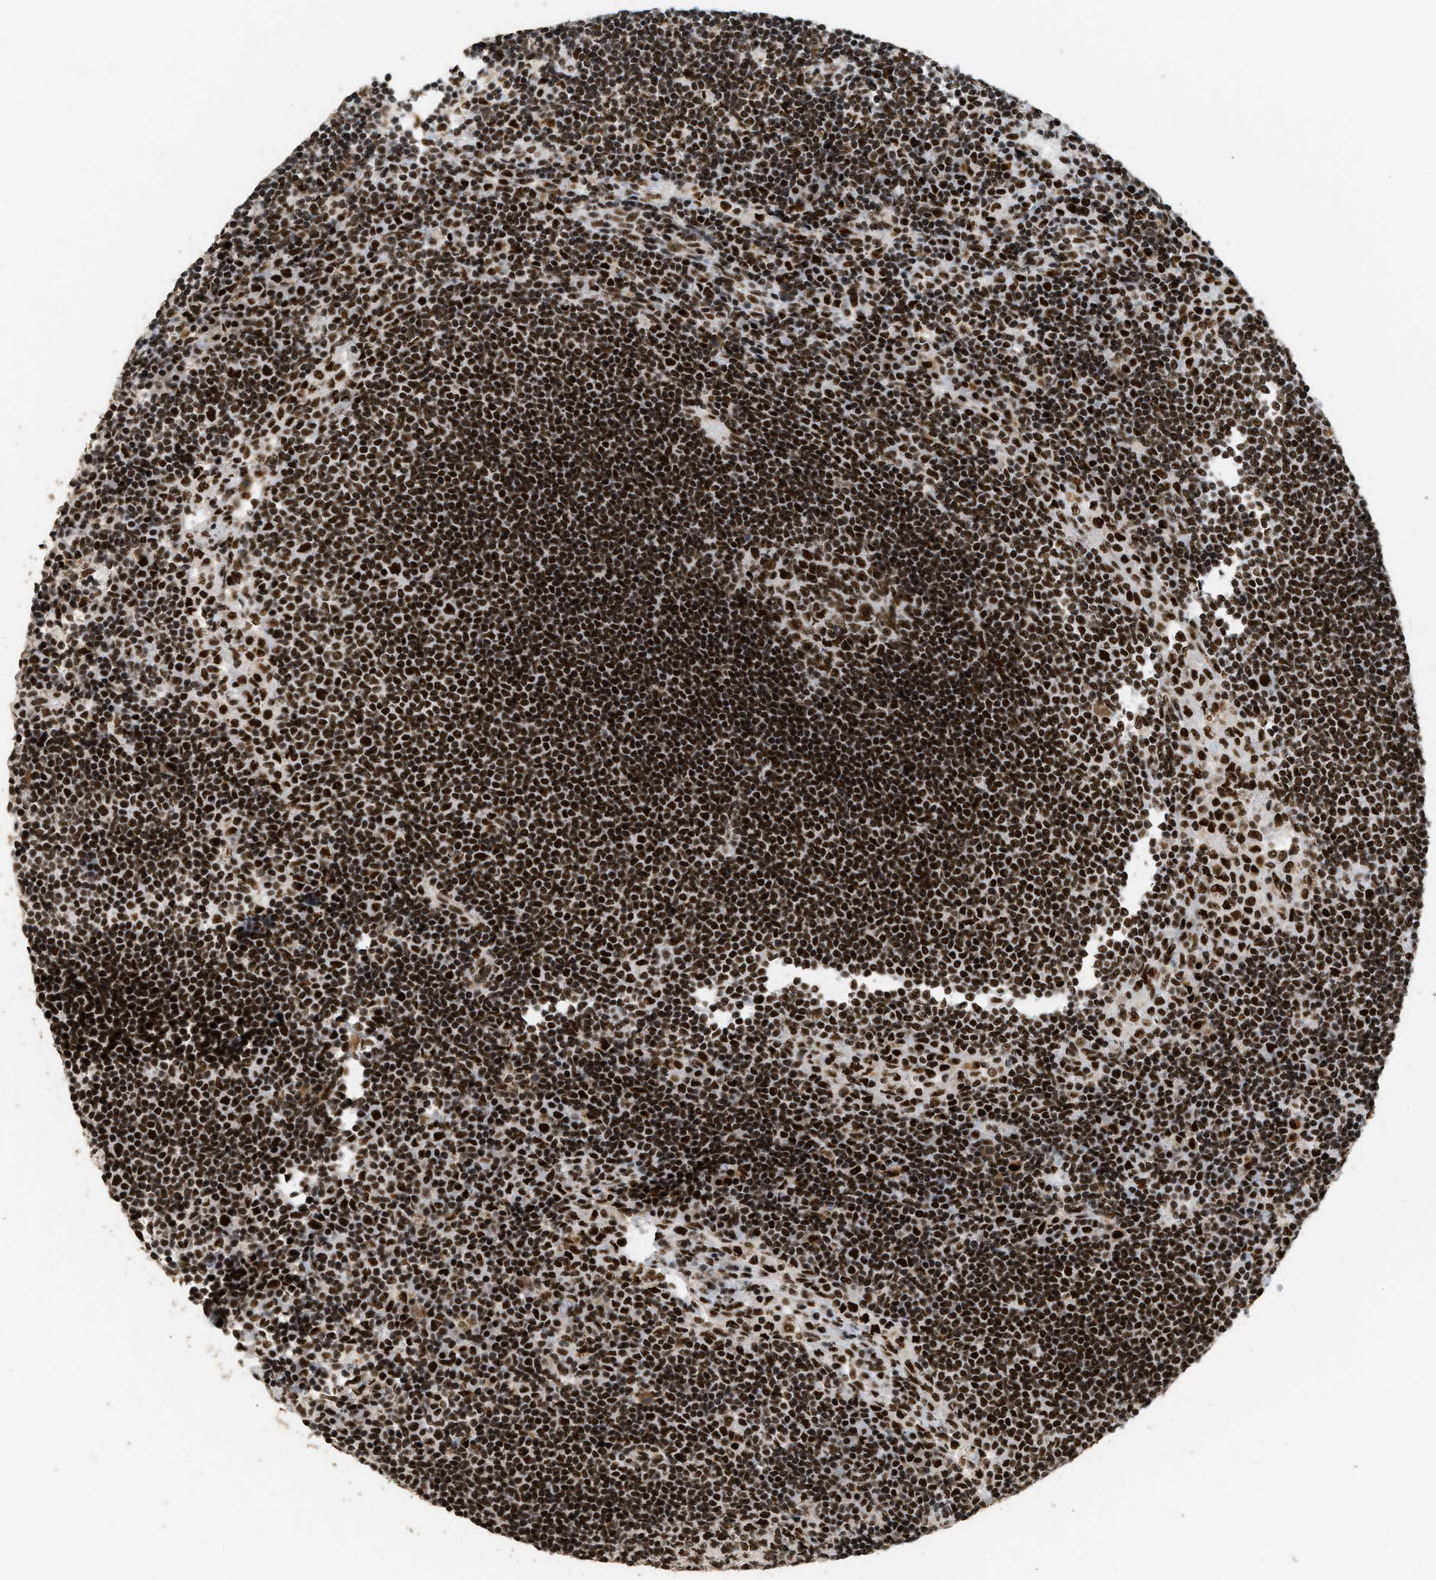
{"staining": {"intensity": "strong", "quantity": ">75%", "location": "nuclear"}, "tissue": "lymph node", "cell_type": "Germinal center cells", "image_type": "normal", "snomed": [{"axis": "morphology", "description": "Normal tissue, NOS"}, {"axis": "topography", "description": "Lymph node"}], "caption": "Lymph node stained with DAB (3,3'-diaminobenzidine) immunohistochemistry (IHC) exhibits high levels of strong nuclear positivity in approximately >75% of germinal center cells. The staining is performed using DAB brown chromogen to label protein expression. The nuclei are counter-stained blue using hematoxylin.", "gene": "SMARCB1", "patient": {"sex": "female", "age": 53}}